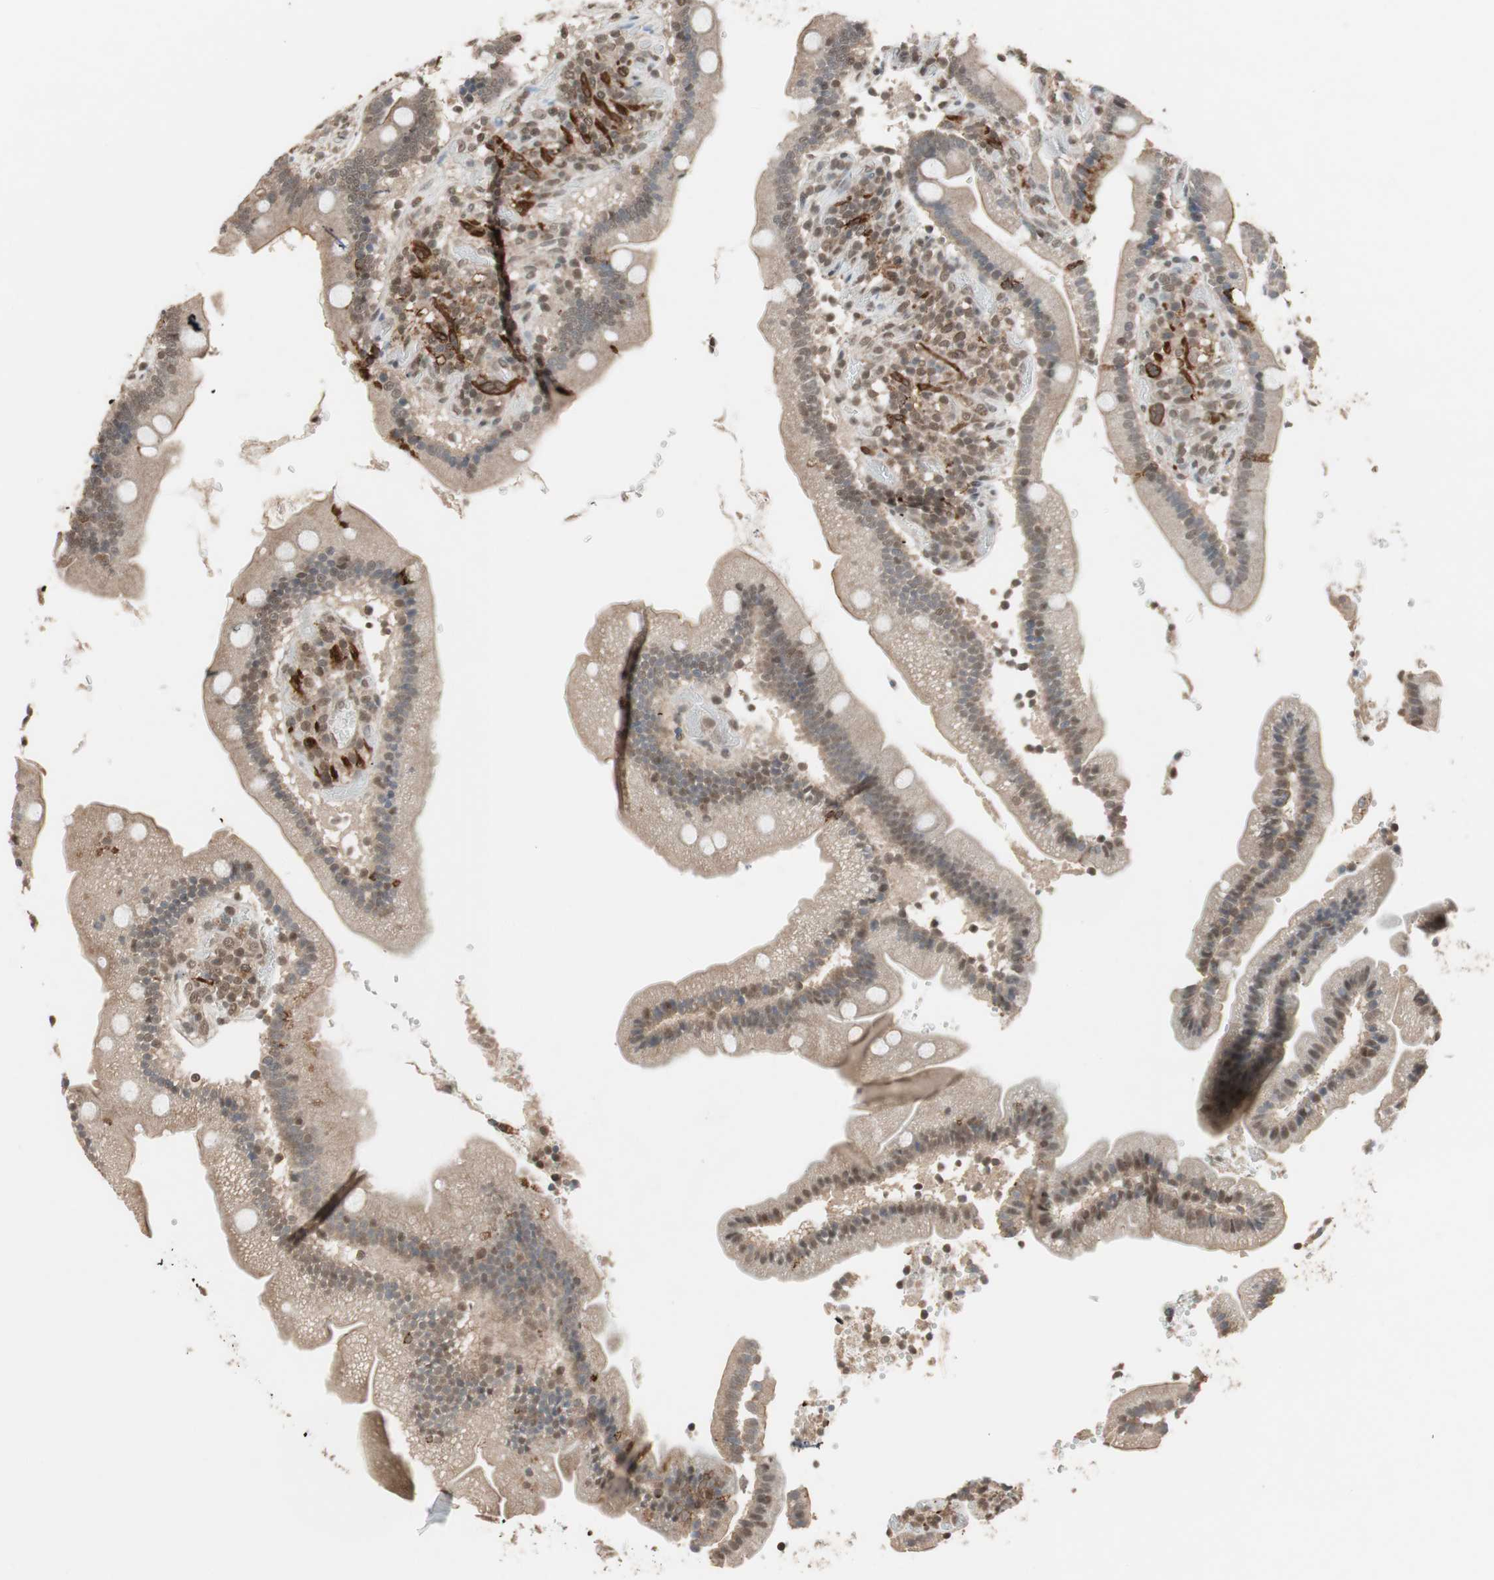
{"staining": {"intensity": "weak", "quantity": "25%-75%", "location": "cytoplasmic/membranous,nuclear"}, "tissue": "duodenum", "cell_type": "Glandular cells", "image_type": "normal", "snomed": [{"axis": "morphology", "description": "Normal tissue, NOS"}, {"axis": "topography", "description": "Duodenum"}], "caption": "This histopathology image exhibits IHC staining of normal duodenum, with low weak cytoplasmic/membranous,nuclear staining in about 25%-75% of glandular cells.", "gene": "DRAP1", "patient": {"sex": "male", "age": 66}}